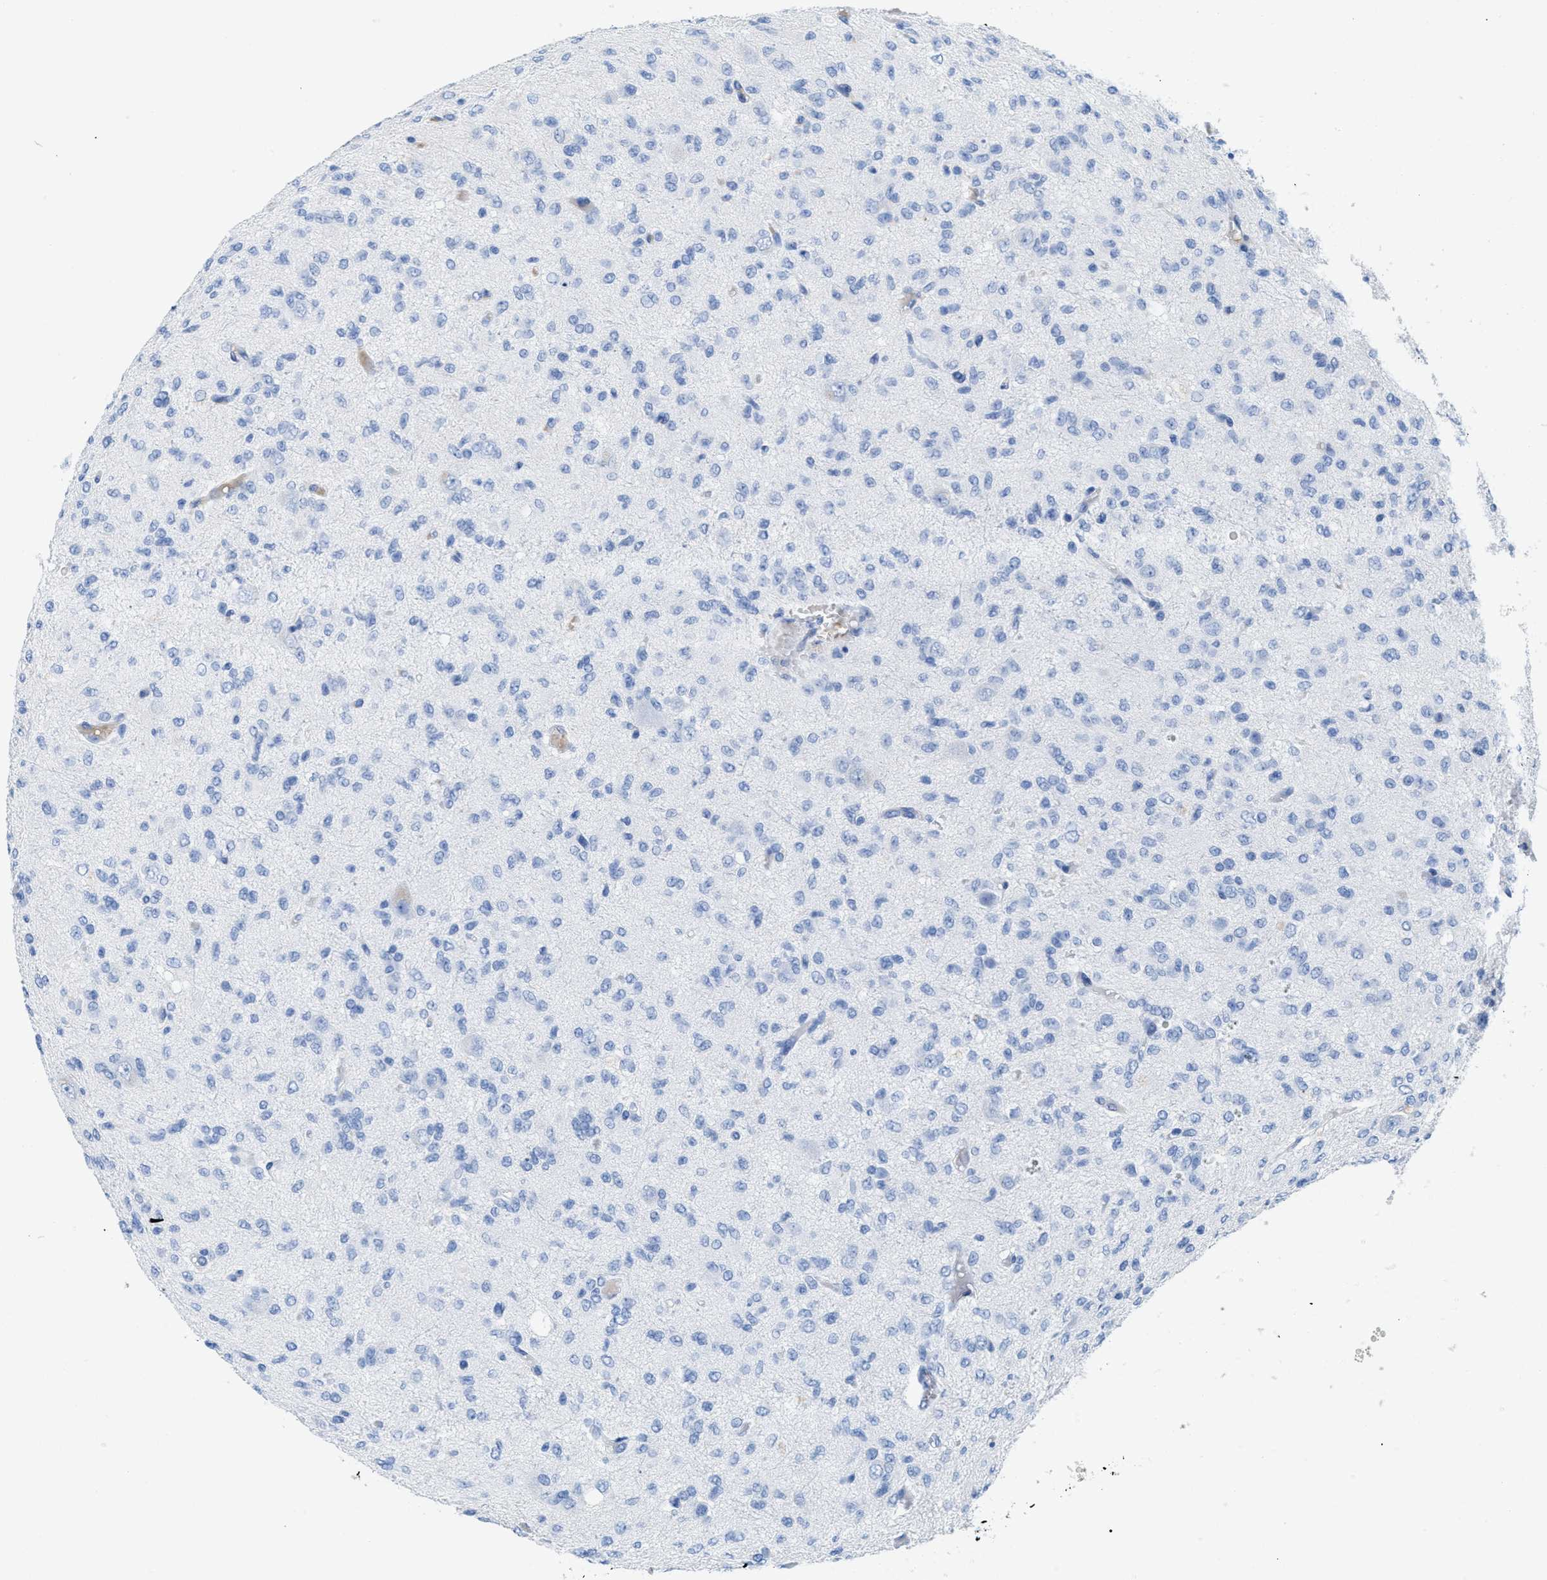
{"staining": {"intensity": "negative", "quantity": "none", "location": "none"}, "tissue": "glioma", "cell_type": "Tumor cells", "image_type": "cancer", "snomed": [{"axis": "morphology", "description": "Glioma, malignant, High grade"}, {"axis": "topography", "description": "Brain"}], "caption": "Glioma was stained to show a protein in brown. There is no significant staining in tumor cells.", "gene": "ANKFN1", "patient": {"sex": "female", "age": 59}}